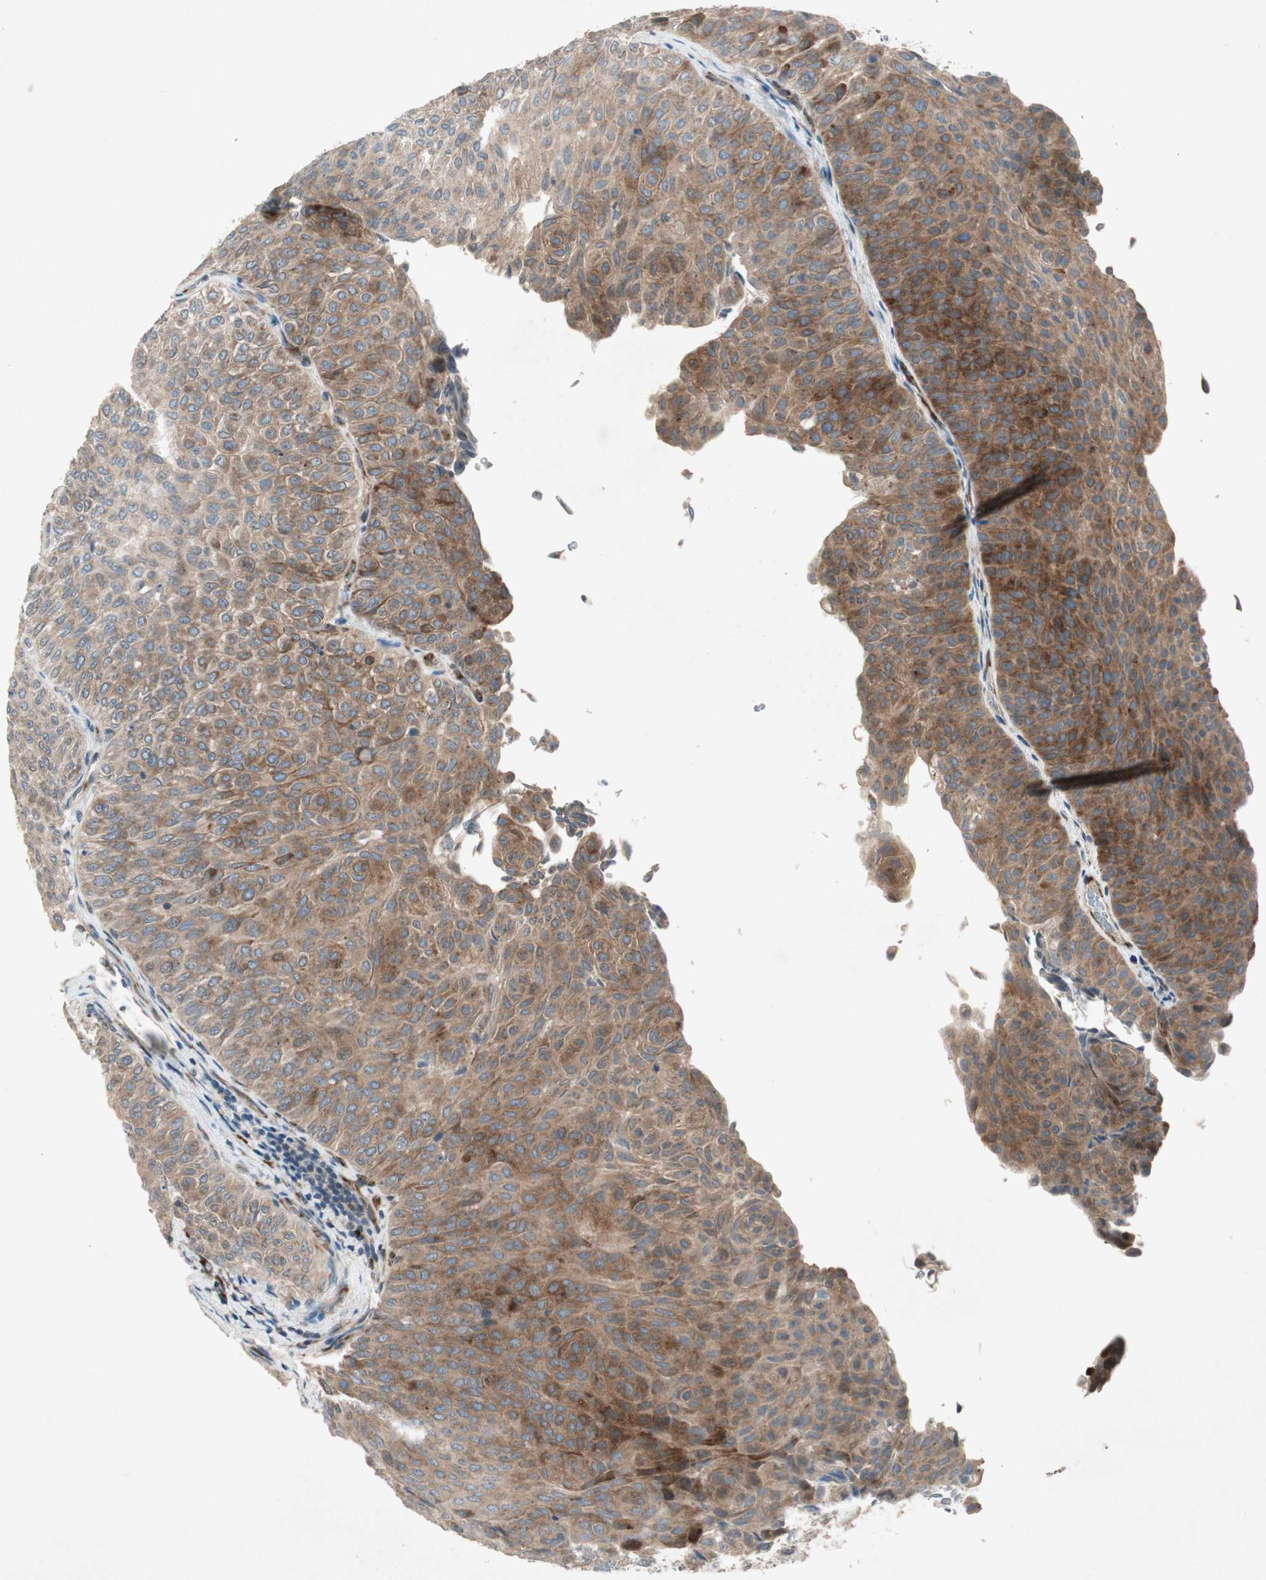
{"staining": {"intensity": "strong", "quantity": ">75%", "location": "cytoplasmic/membranous"}, "tissue": "urothelial cancer", "cell_type": "Tumor cells", "image_type": "cancer", "snomed": [{"axis": "morphology", "description": "Urothelial carcinoma, Low grade"}, {"axis": "topography", "description": "Urinary bladder"}], "caption": "A brown stain shows strong cytoplasmic/membranous expression of a protein in low-grade urothelial carcinoma tumor cells.", "gene": "APOO", "patient": {"sex": "male", "age": 78}}